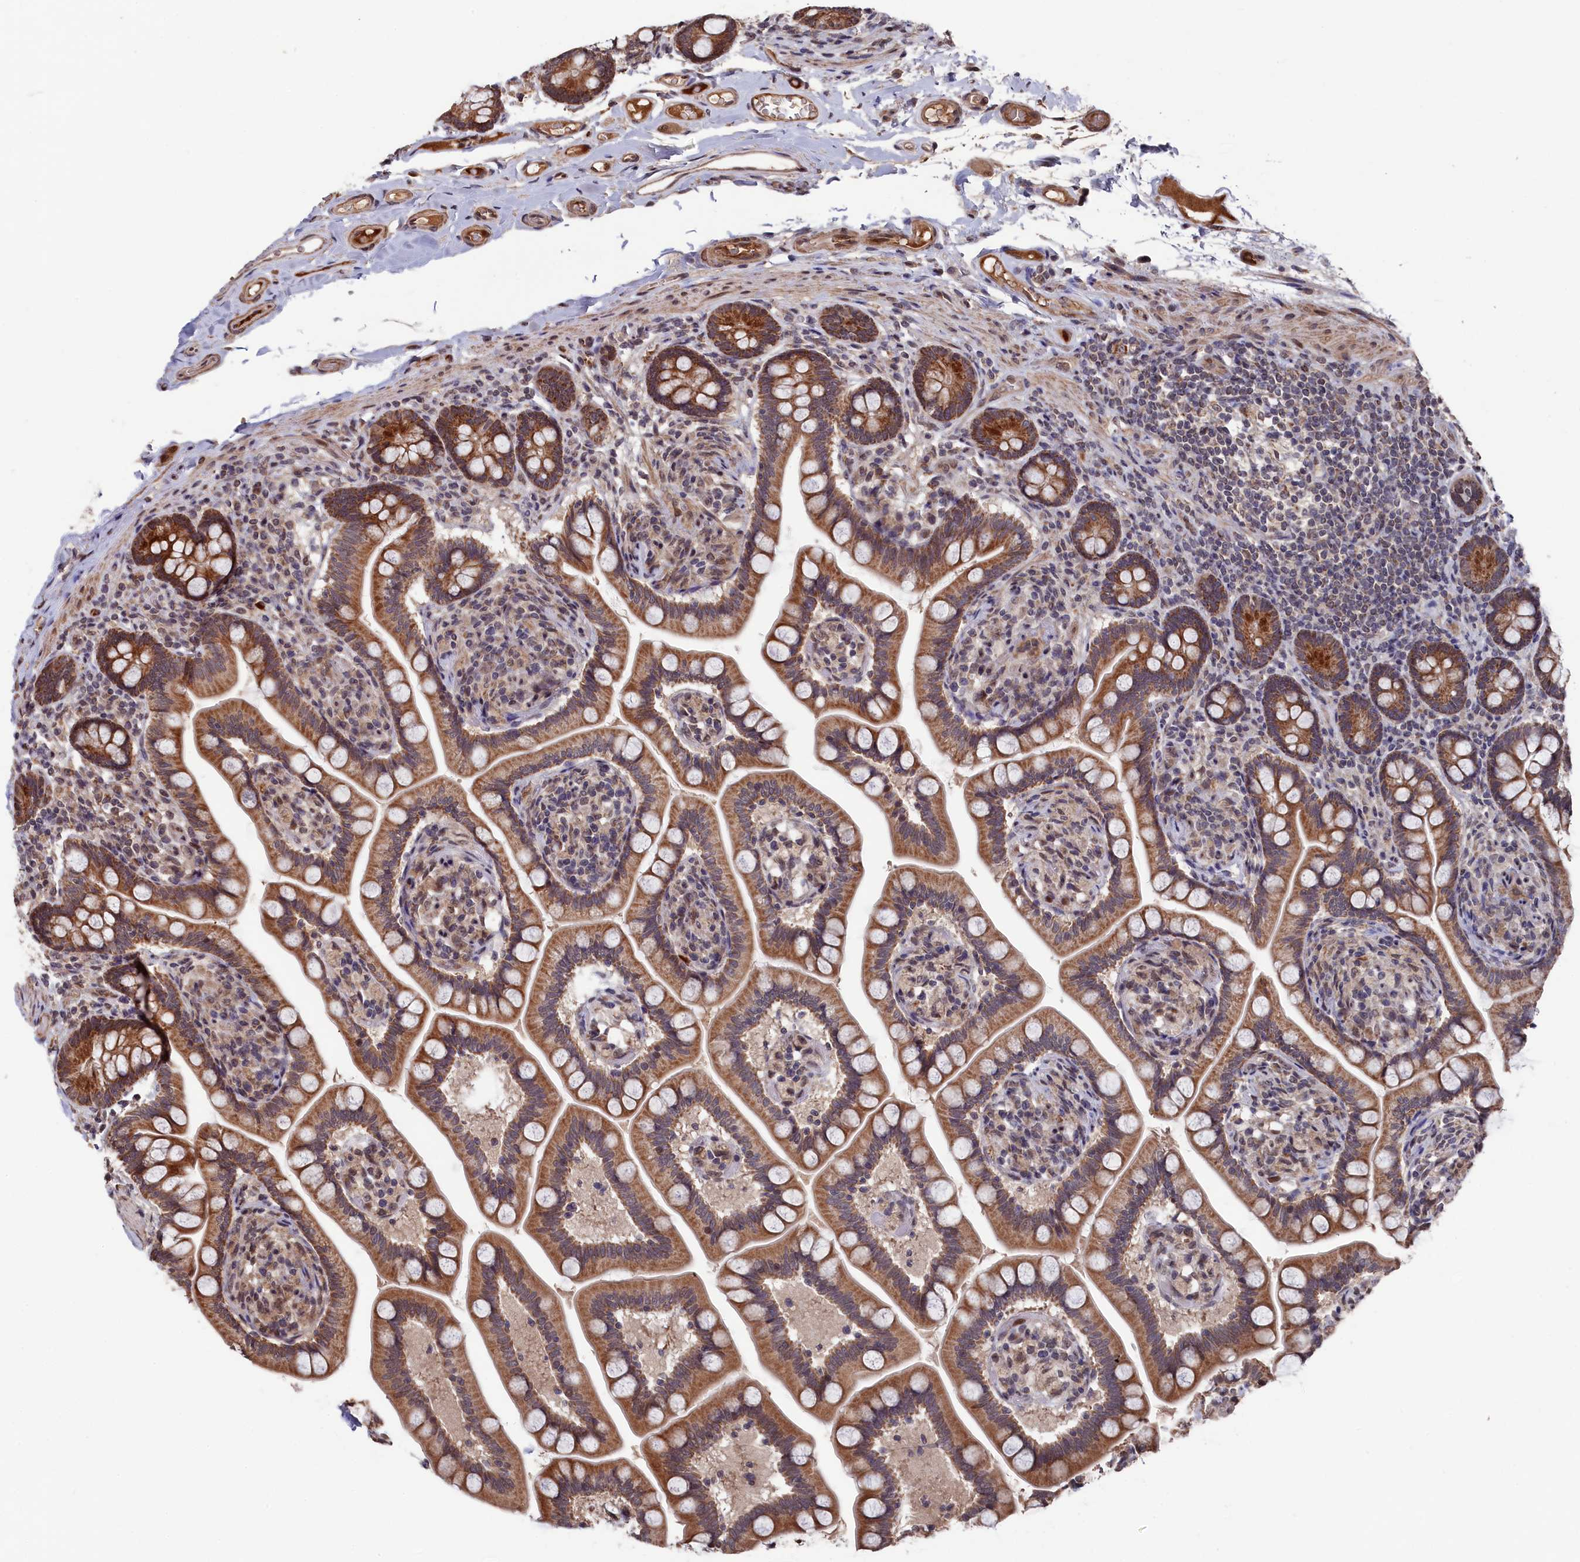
{"staining": {"intensity": "moderate", "quantity": ">75%", "location": "cytoplasmic/membranous"}, "tissue": "small intestine", "cell_type": "Glandular cells", "image_type": "normal", "snomed": [{"axis": "morphology", "description": "Normal tissue, NOS"}, {"axis": "topography", "description": "Small intestine"}], "caption": "The histopathology image shows staining of normal small intestine, revealing moderate cytoplasmic/membranous protein expression (brown color) within glandular cells. (Brightfield microscopy of DAB IHC at high magnification).", "gene": "CLPX", "patient": {"sex": "female", "age": 64}}